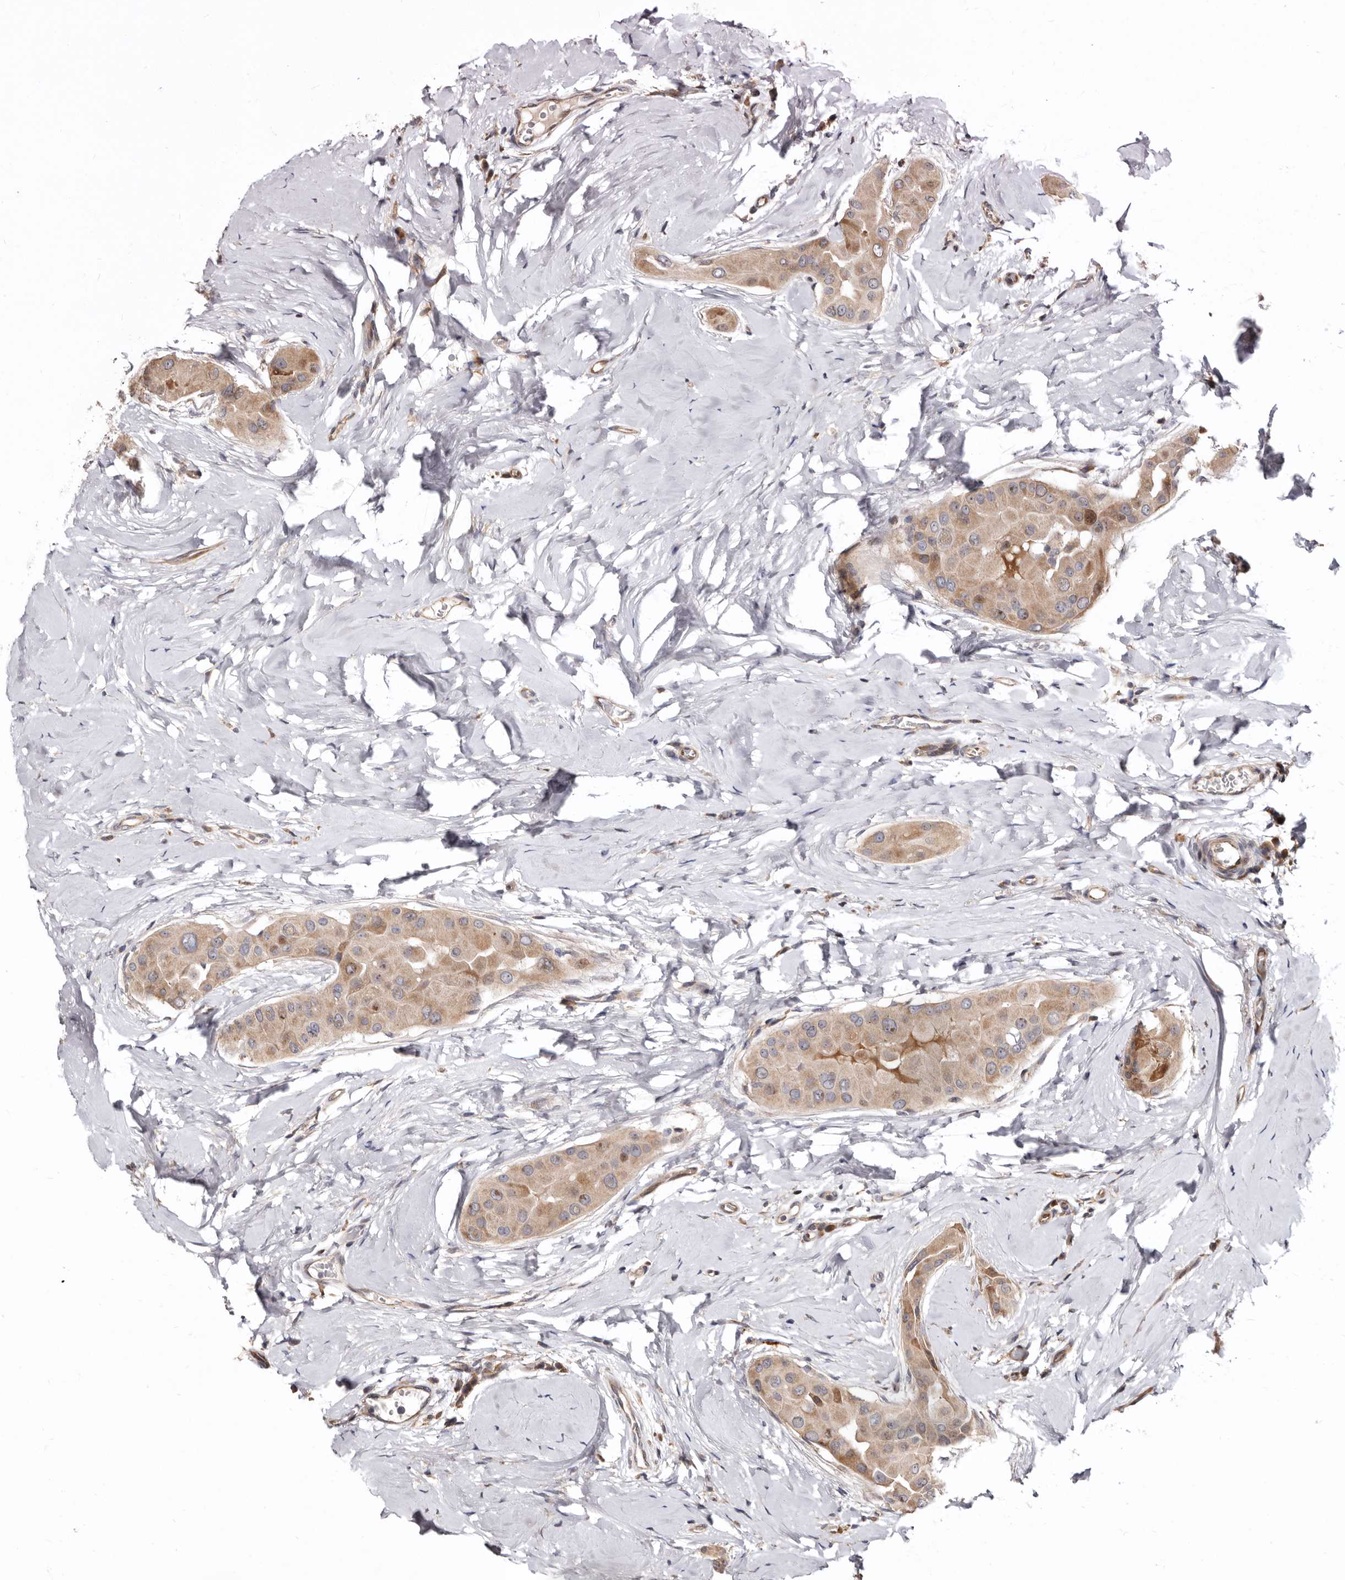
{"staining": {"intensity": "weak", "quantity": ">75%", "location": "cytoplasmic/membranous"}, "tissue": "thyroid cancer", "cell_type": "Tumor cells", "image_type": "cancer", "snomed": [{"axis": "morphology", "description": "Papillary adenocarcinoma, NOS"}, {"axis": "topography", "description": "Thyroid gland"}], "caption": "Thyroid cancer (papillary adenocarcinoma) was stained to show a protein in brown. There is low levels of weak cytoplasmic/membranous positivity in approximately >75% of tumor cells.", "gene": "WEE2", "patient": {"sex": "male", "age": 33}}